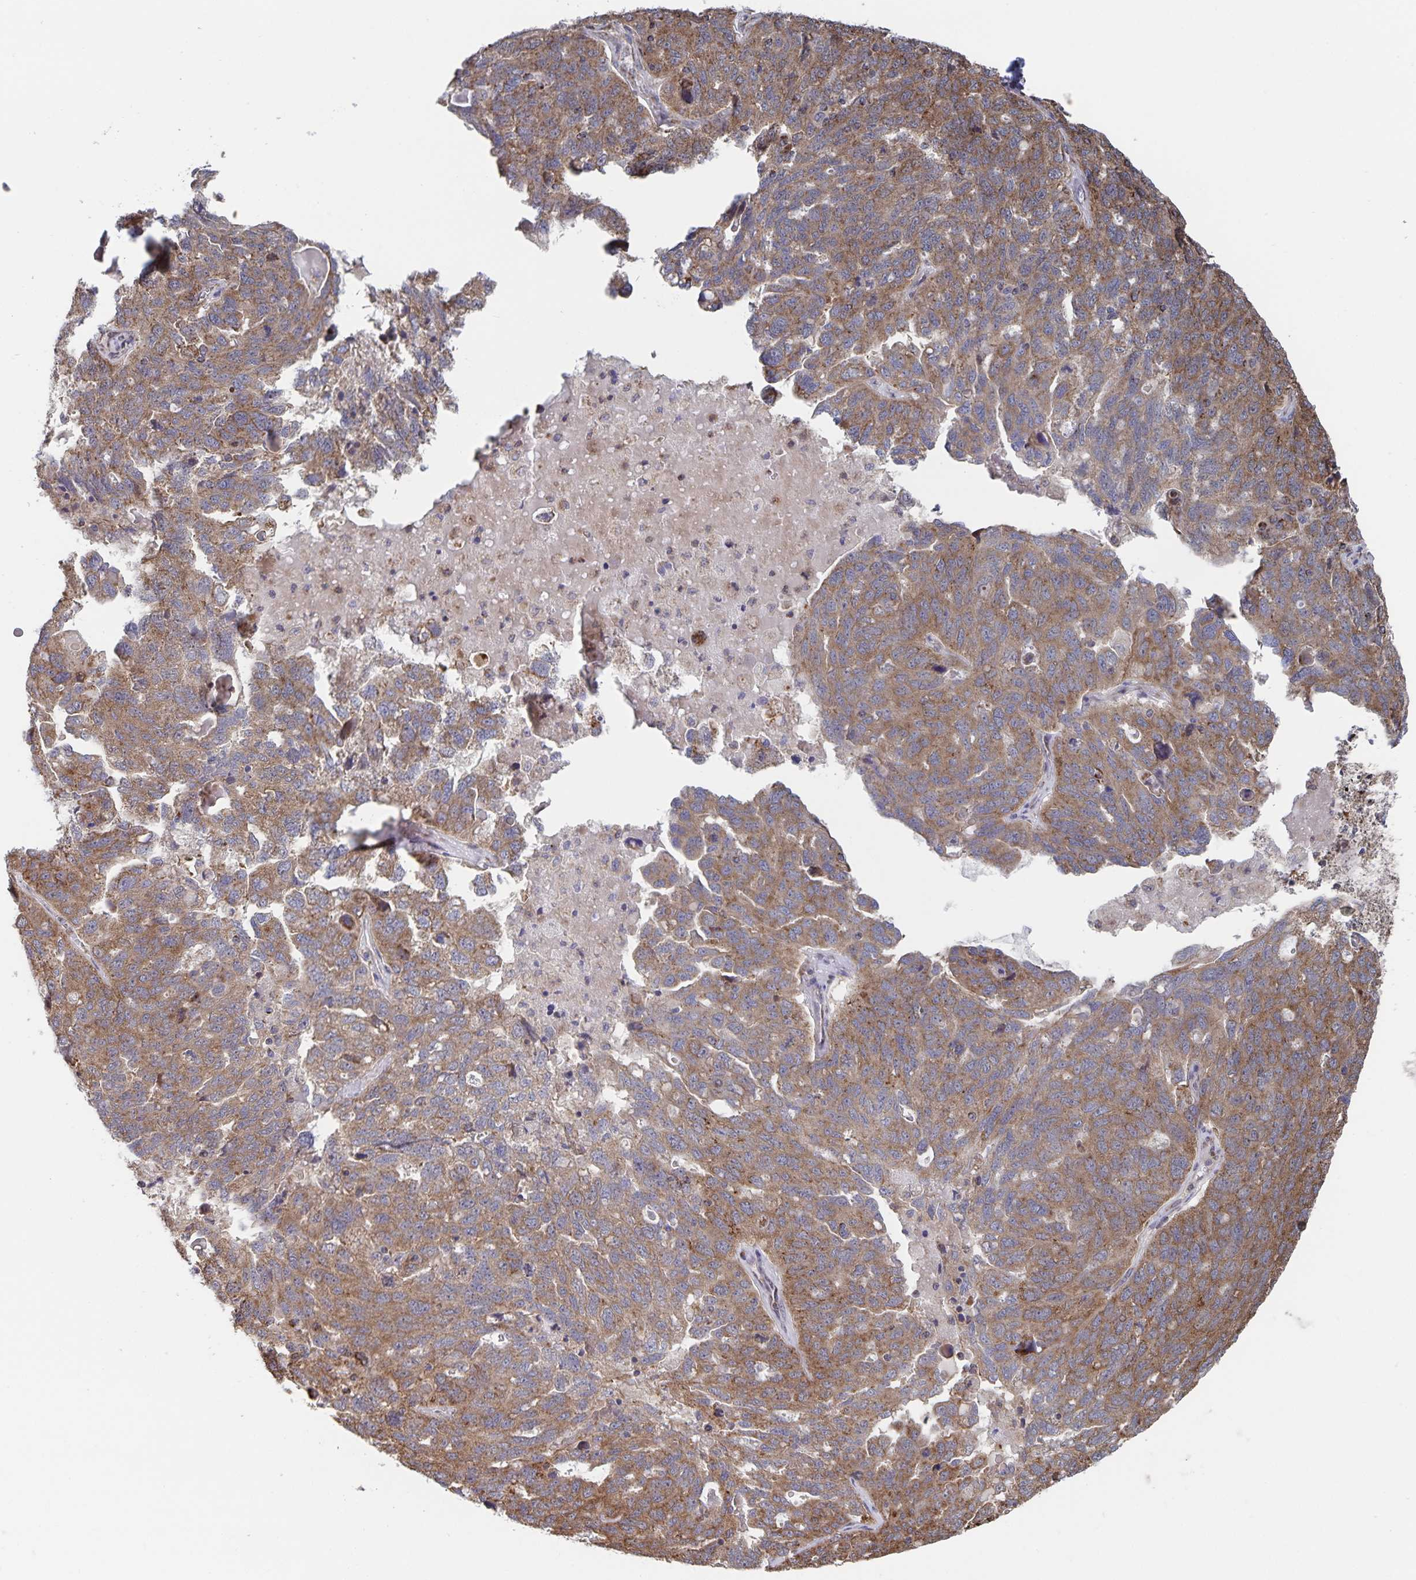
{"staining": {"intensity": "moderate", "quantity": ">75%", "location": "cytoplasmic/membranous"}, "tissue": "ovarian cancer", "cell_type": "Tumor cells", "image_type": "cancer", "snomed": [{"axis": "morphology", "description": "Cystadenocarcinoma, serous, NOS"}, {"axis": "topography", "description": "Ovary"}], "caption": "Ovarian serous cystadenocarcinoma tissue displays moderate cytoplasmic/membranous staining in about >75% of tumor cells The protein of interest is shown in brown color, while the nuclei are stained blue.", "gene": "ACACA", "patient": {"sex": "female", "age": 71}}